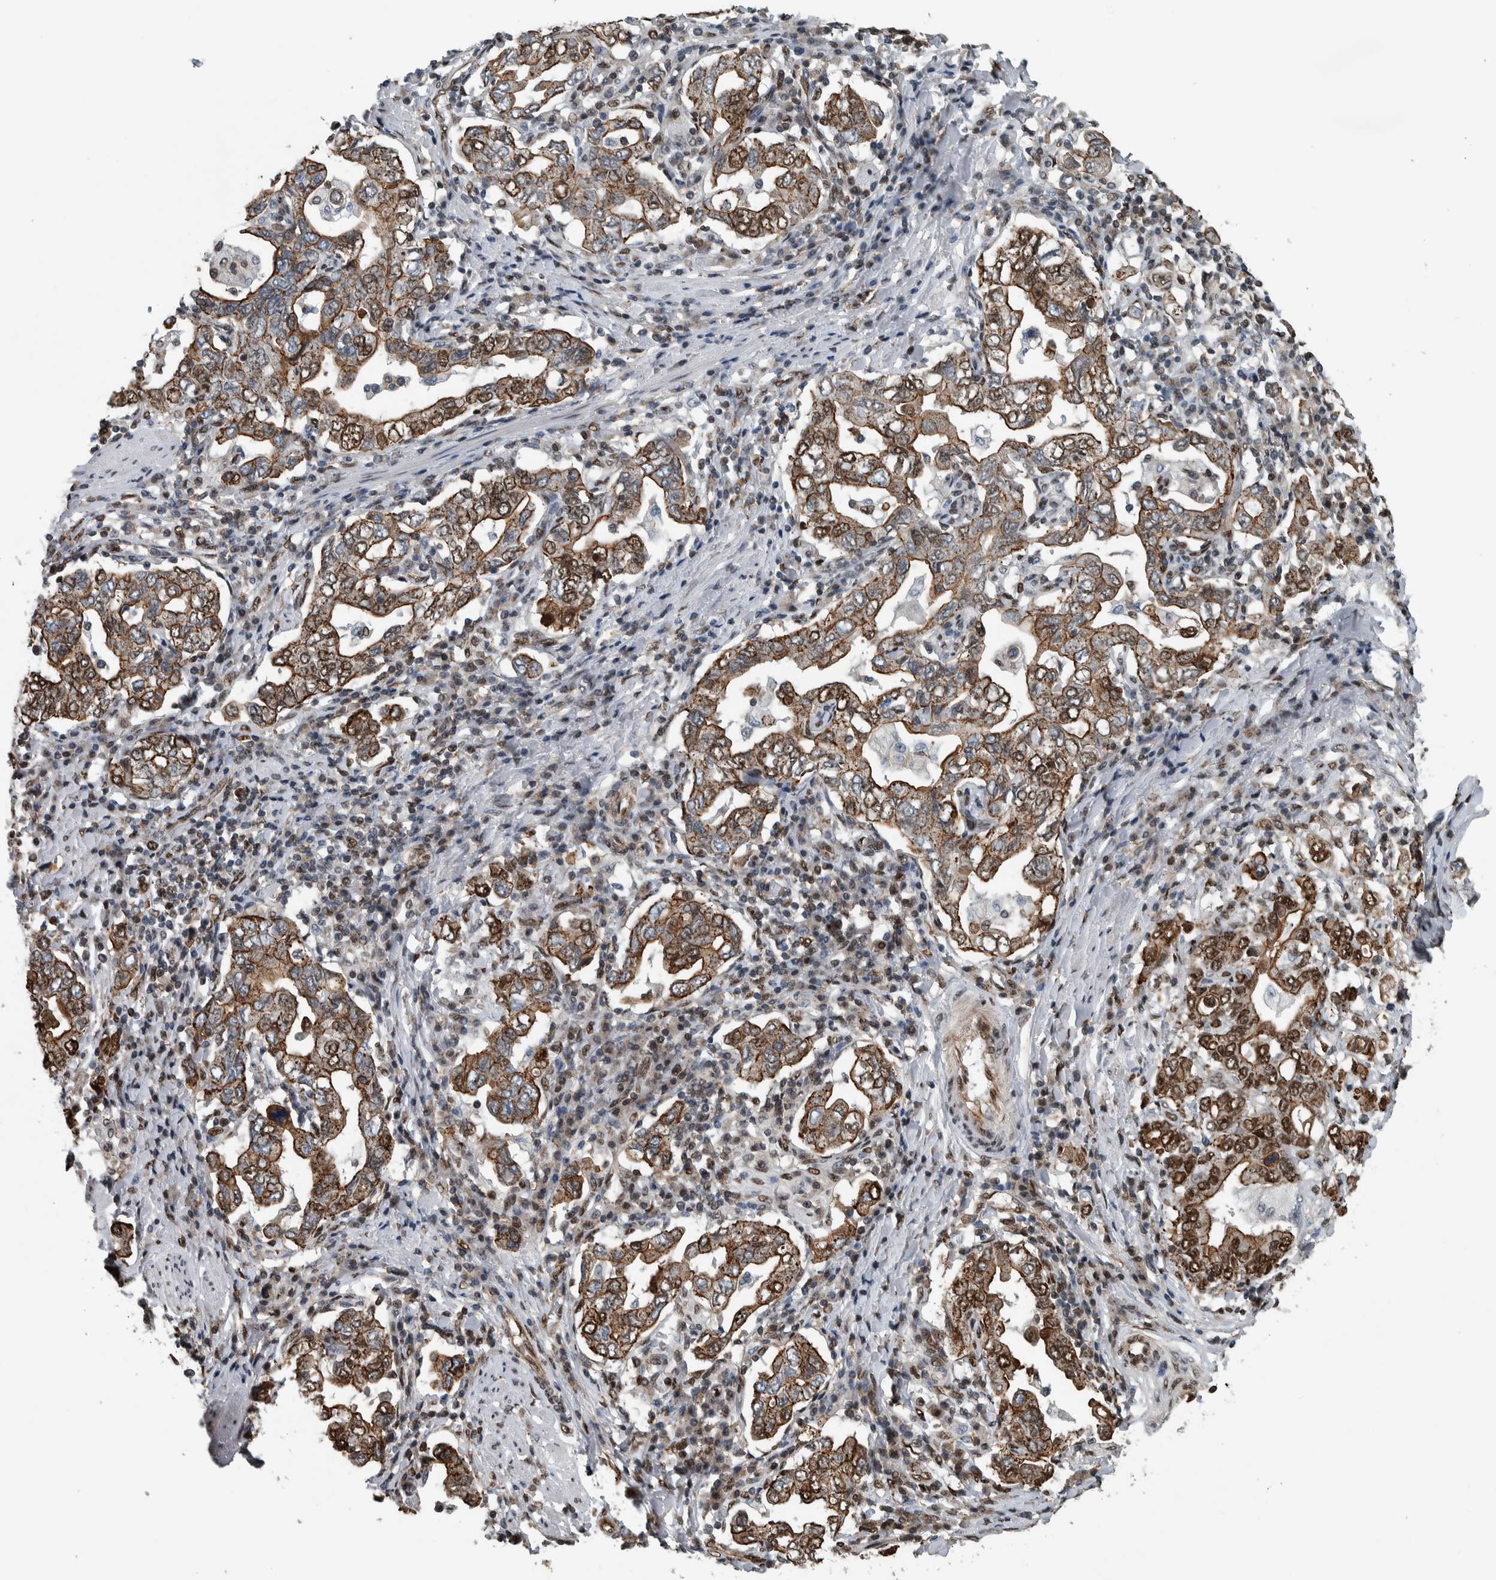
{"staining": {"intensity": "moderate", "quantity": ">75%", "location": "cytoplasmic/membranous,nuclear"}, "tissue": "stomach cancer", "cell_type": "Tumor cells", "image_type": "cancer", "snomed": [{"axis": "morphology", "description": "Adenocarcinoma, NOS"}, {"axis": "topography", "description": "Stomach, upper"}], "caption": "DAB (3,3'-diaminobenzidine) immunohistochemical staining of stomach cancer exhibits moderate cytoplasmic/membranous and nuclear protein expression in approximately >75% of tumor cells.", "gene": "FAM135B", "patient": {"sex": "male", "age": 62}}